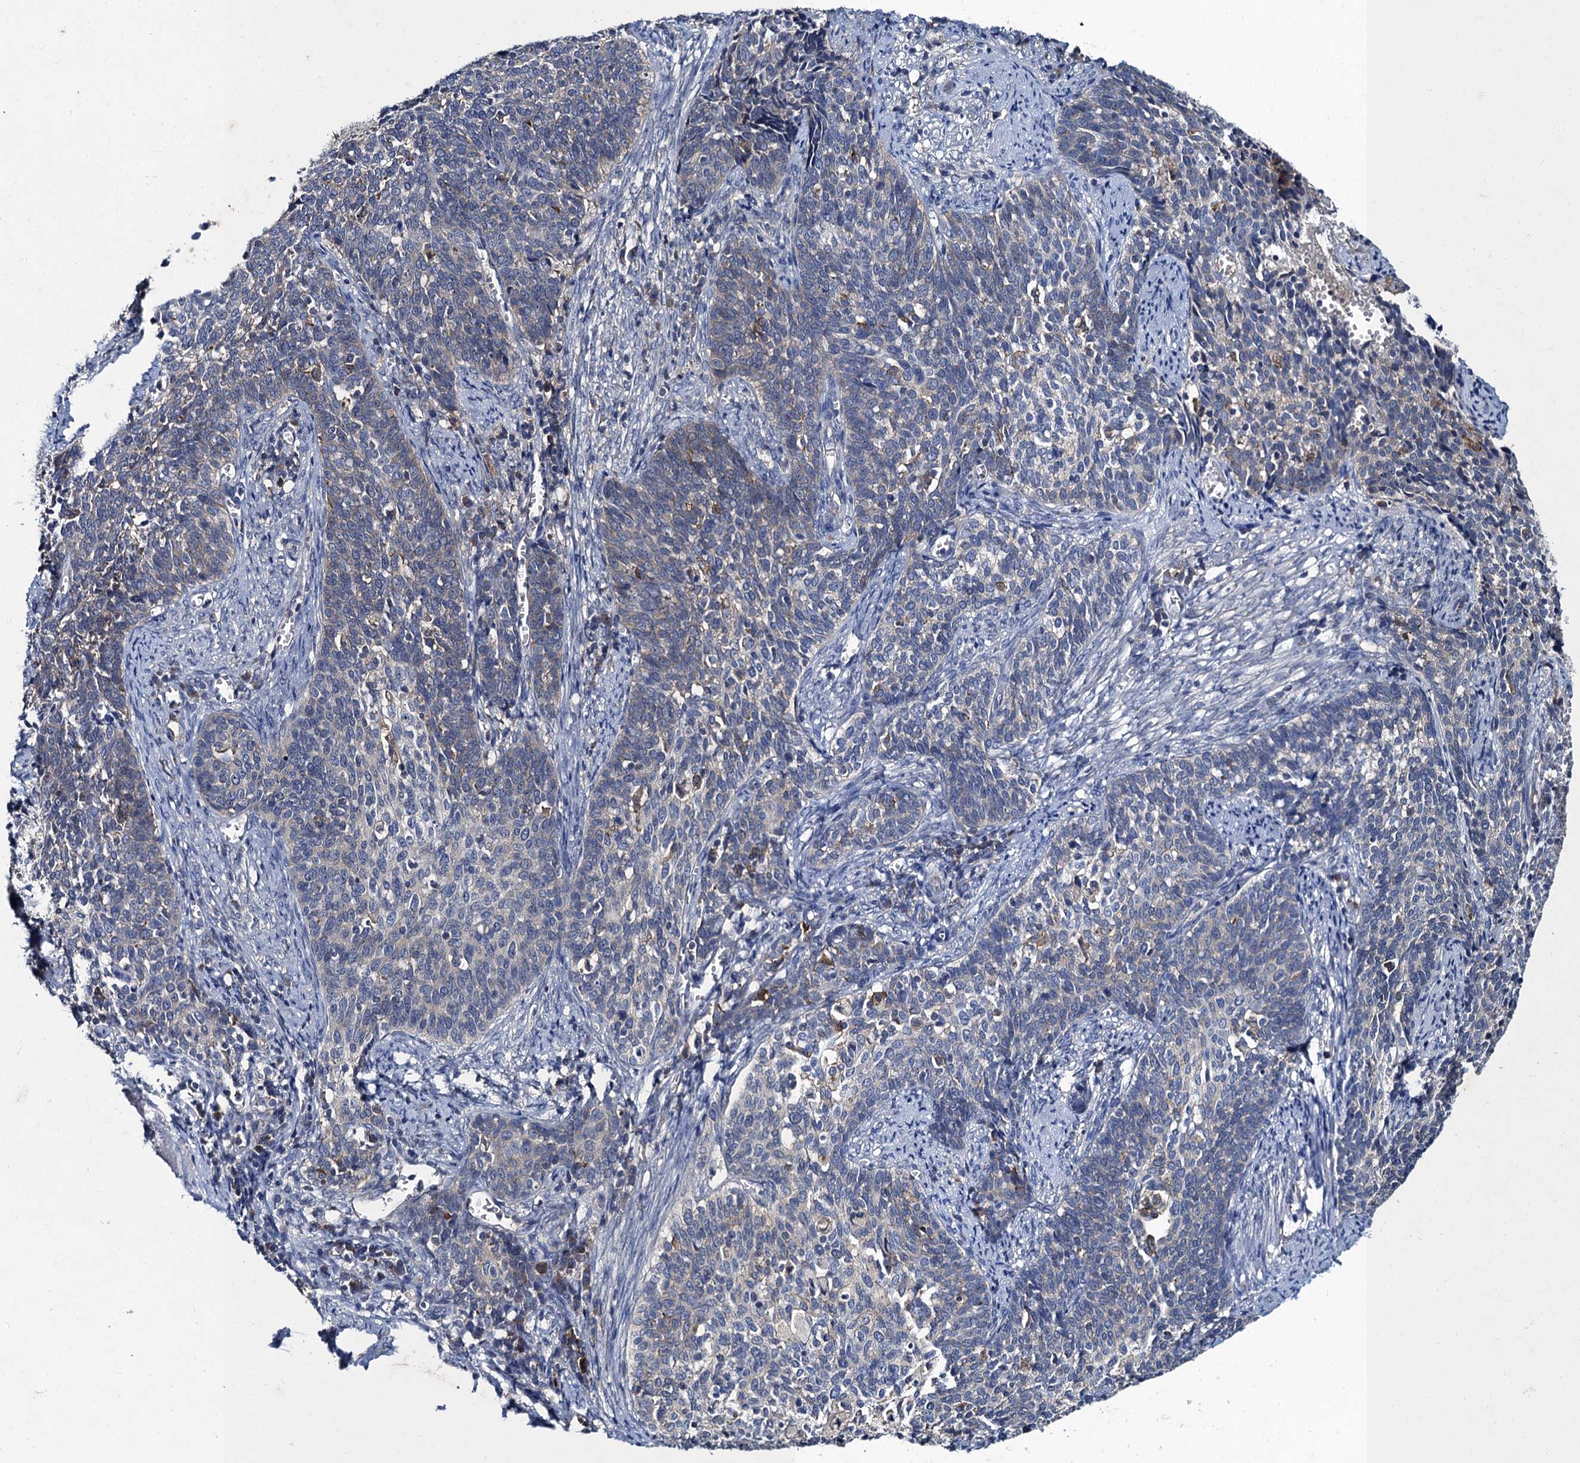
{"staining": {"intensity": "negative", "quantity": "none", "location": "none"}, "tissue": "cervical cancer", "cell_type": "Tumor cells", "image_type": "cancer", "snomed": [{"axis": "morphology", "description": "Squamous cell carcinoma, NOS"}, {"axis": "topography", "description": "Cervix"}], "caption": "This is an IHC micrograph of cervical cancer. There is no positivity in tumor cells.", "gene": "SNAP29", "patient": {"sex": "female", "age": 39}}